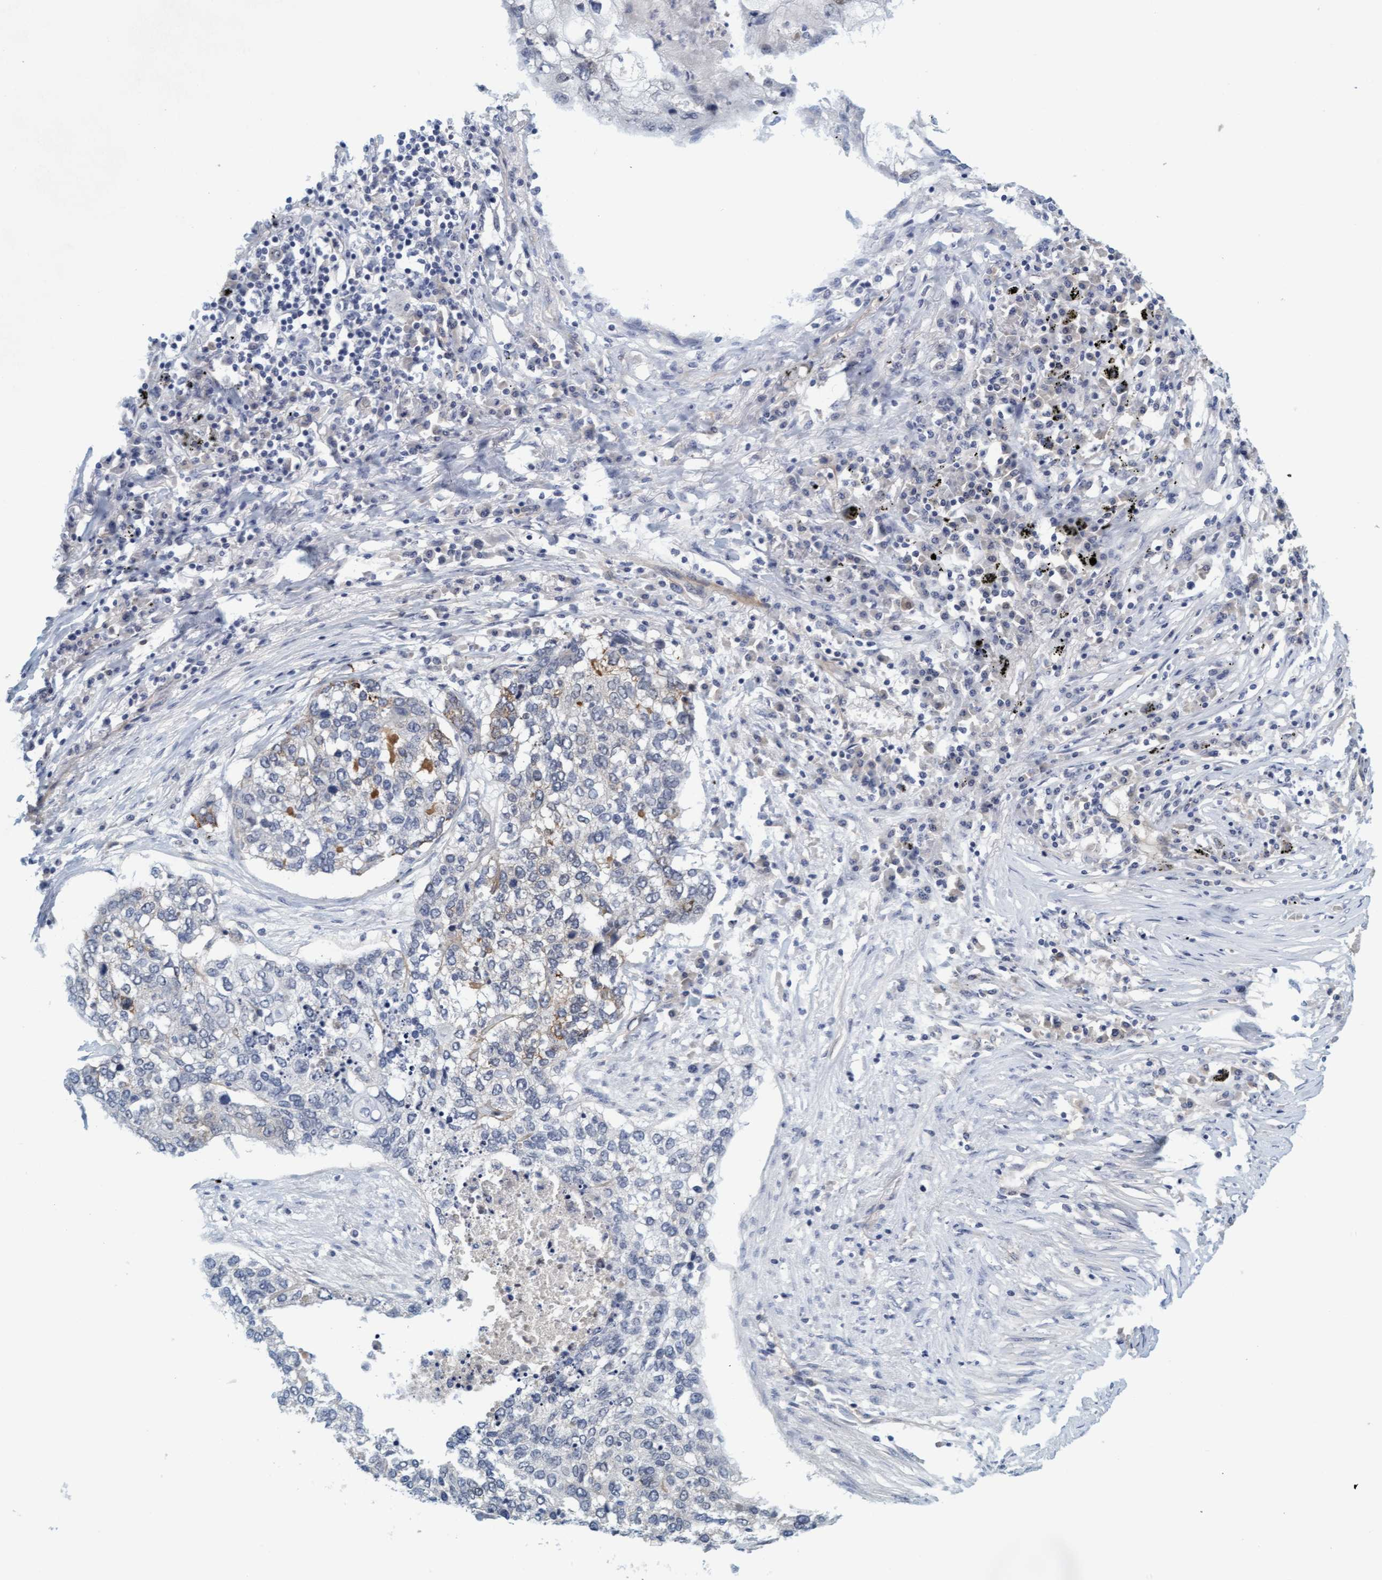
{"staining": {"intensity": "moderate", "quantity": "<25%", "location": "cytoplasmic/membranous"}, "tissue": "lung cancer", "cell_type": "Tumor cells", "image_type": "cancer", "snomed": [{"axis": "morphology", "description": "Squamous cell carcinoma, NOS"}, {"axis": "topography", "description": "Lung"}], "caption": "Immunohistochemistry (IHC) of lung squamous cell carcinoma shows low levels of moderate cytoplasmic/membranous expression in approximately <25% of tumor cells.", "gene": "TSTD2", "patient": {"sex": "female", "age": 63}}